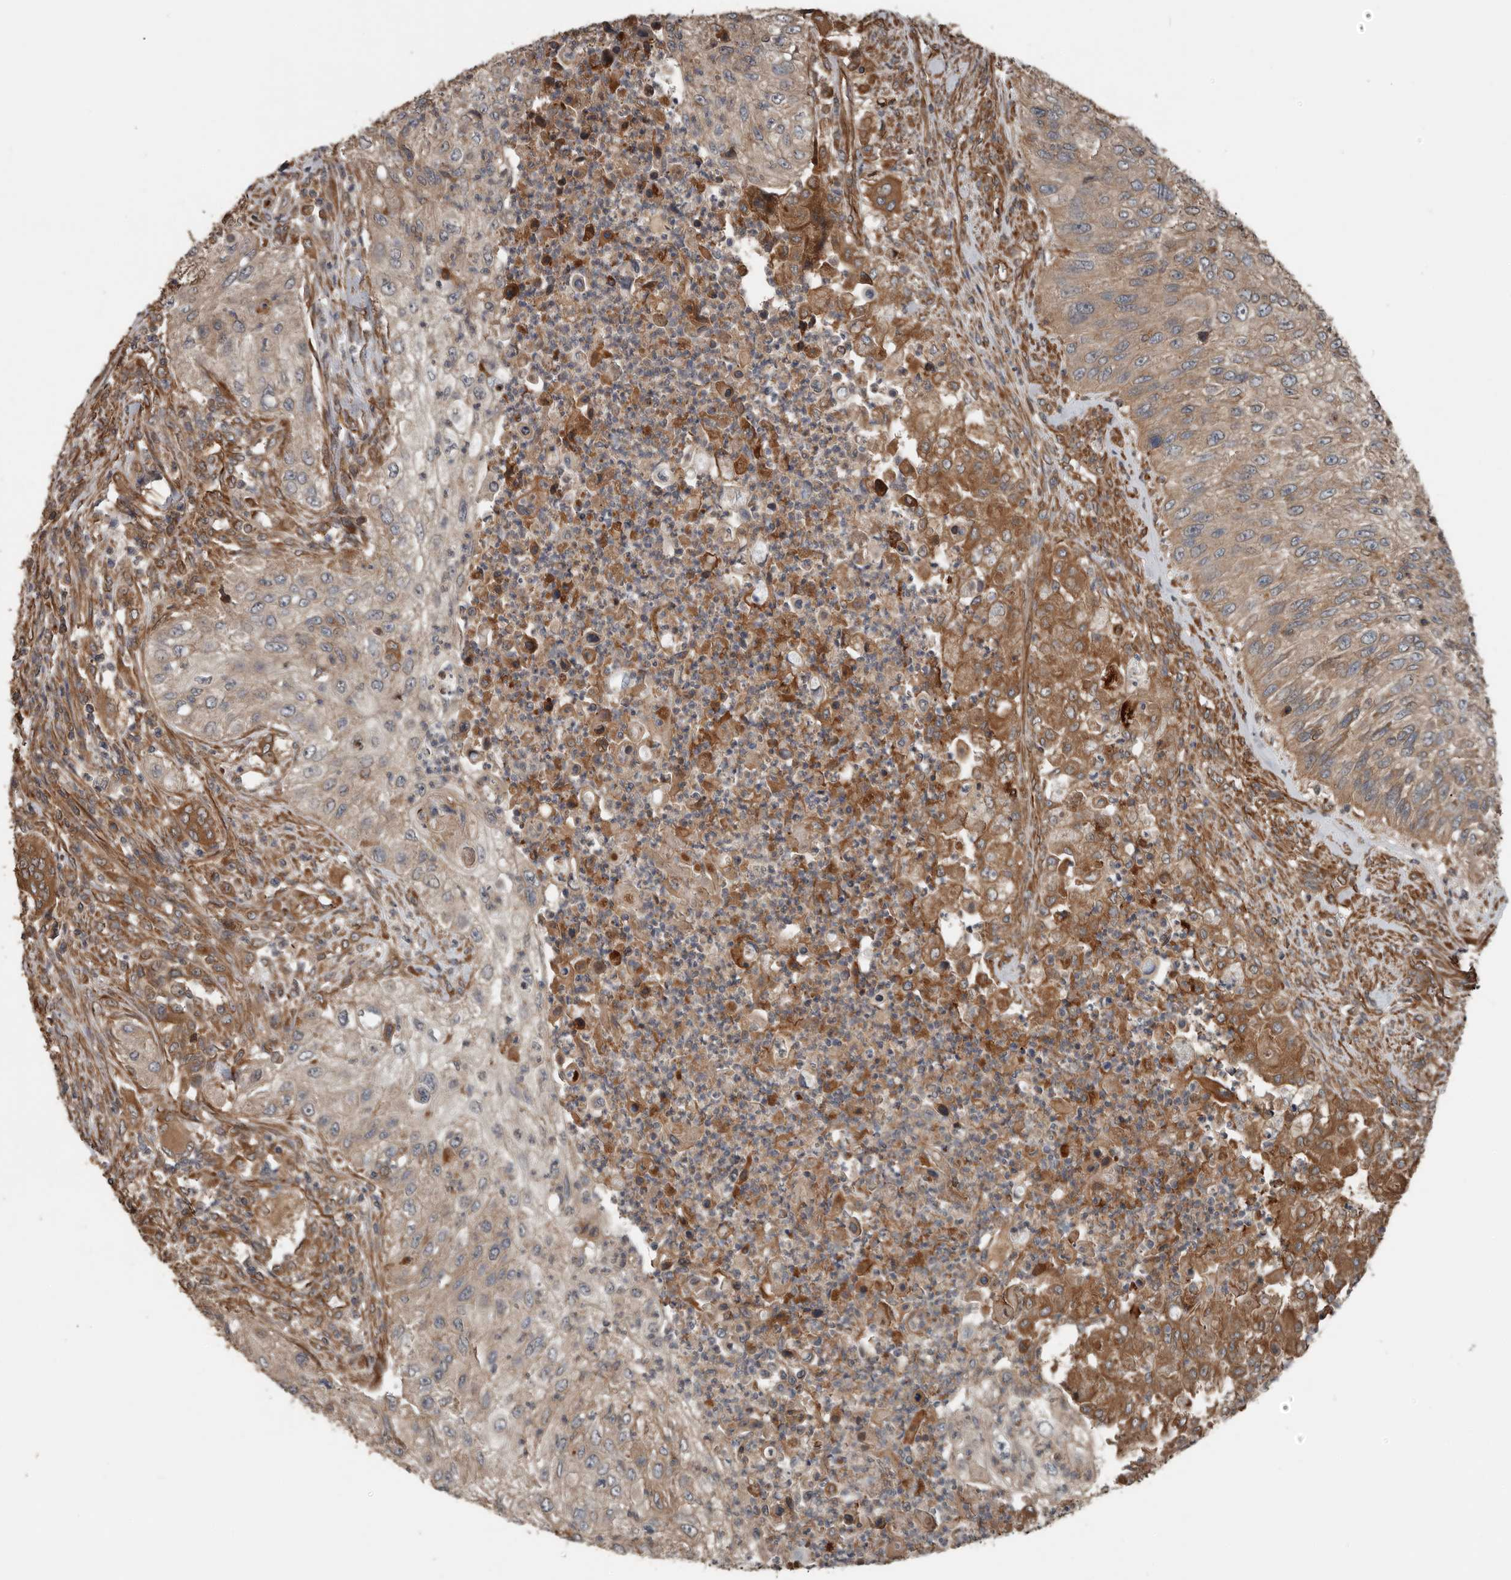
{"staining": {"intensity": "weak", "quantity": ">75%", "location": "cytoplasmic/membranous"}, "tissue": "urothelial cancer", "cell_type": "Tumor cells", "image_type": "cancer", "snomed": [{"axis": "morphology", "description": "Urothelial carcinoma, High grade"}, {"axis": "topography", "description": "Urinary bladder"}], "caption": "Immunohistochemistry histopathology image of neoplastic tissue: human urothelial cancer stained using immunohistochemistry (IHC) exhibits low levels of weak protein expression localized specifically in the cytoplasmic/membranous of tumor cells, appearing as a cytoplasmic/membranous brown color.", "gene": "YOD1", "patient": {"sex": "female", "age": 60}}